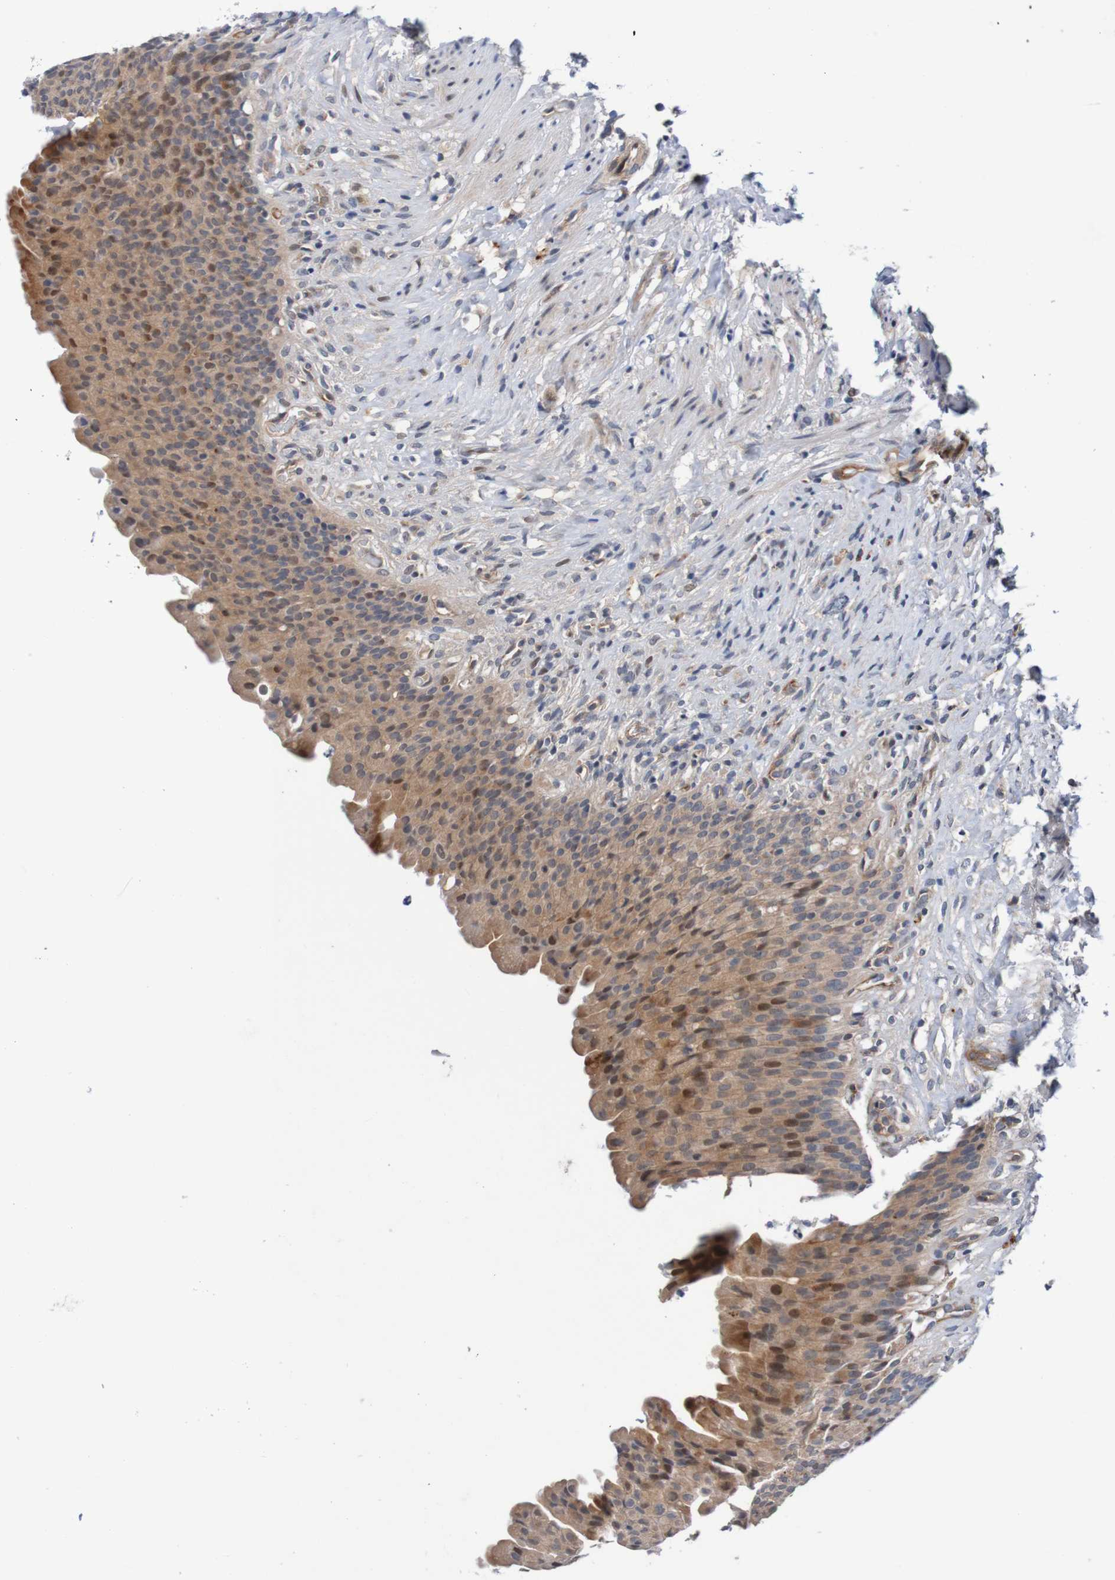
{"staining": {"intensity": "moderate", "quantity": "25%-75%", "location": "cytoplasmic/membranous,nuclear"}, "tissue": "urinary bladder", "cell_type": "Urothelial cells", "image_type": "normal", "snomed": [{"axis": "morphology", "description": "Normal tissue, NOS"}, {"axis": "topography", "description": "Urinary bladder"}], "caption": "Human urinary bladder stained for a protein (brown) shows moderate cytoplasmic/membranous,nuclear positive staining in about 25%-75% of urothelial cells.", "gene": "CPED1", "patient": {"sex": "female", "age": 79}}